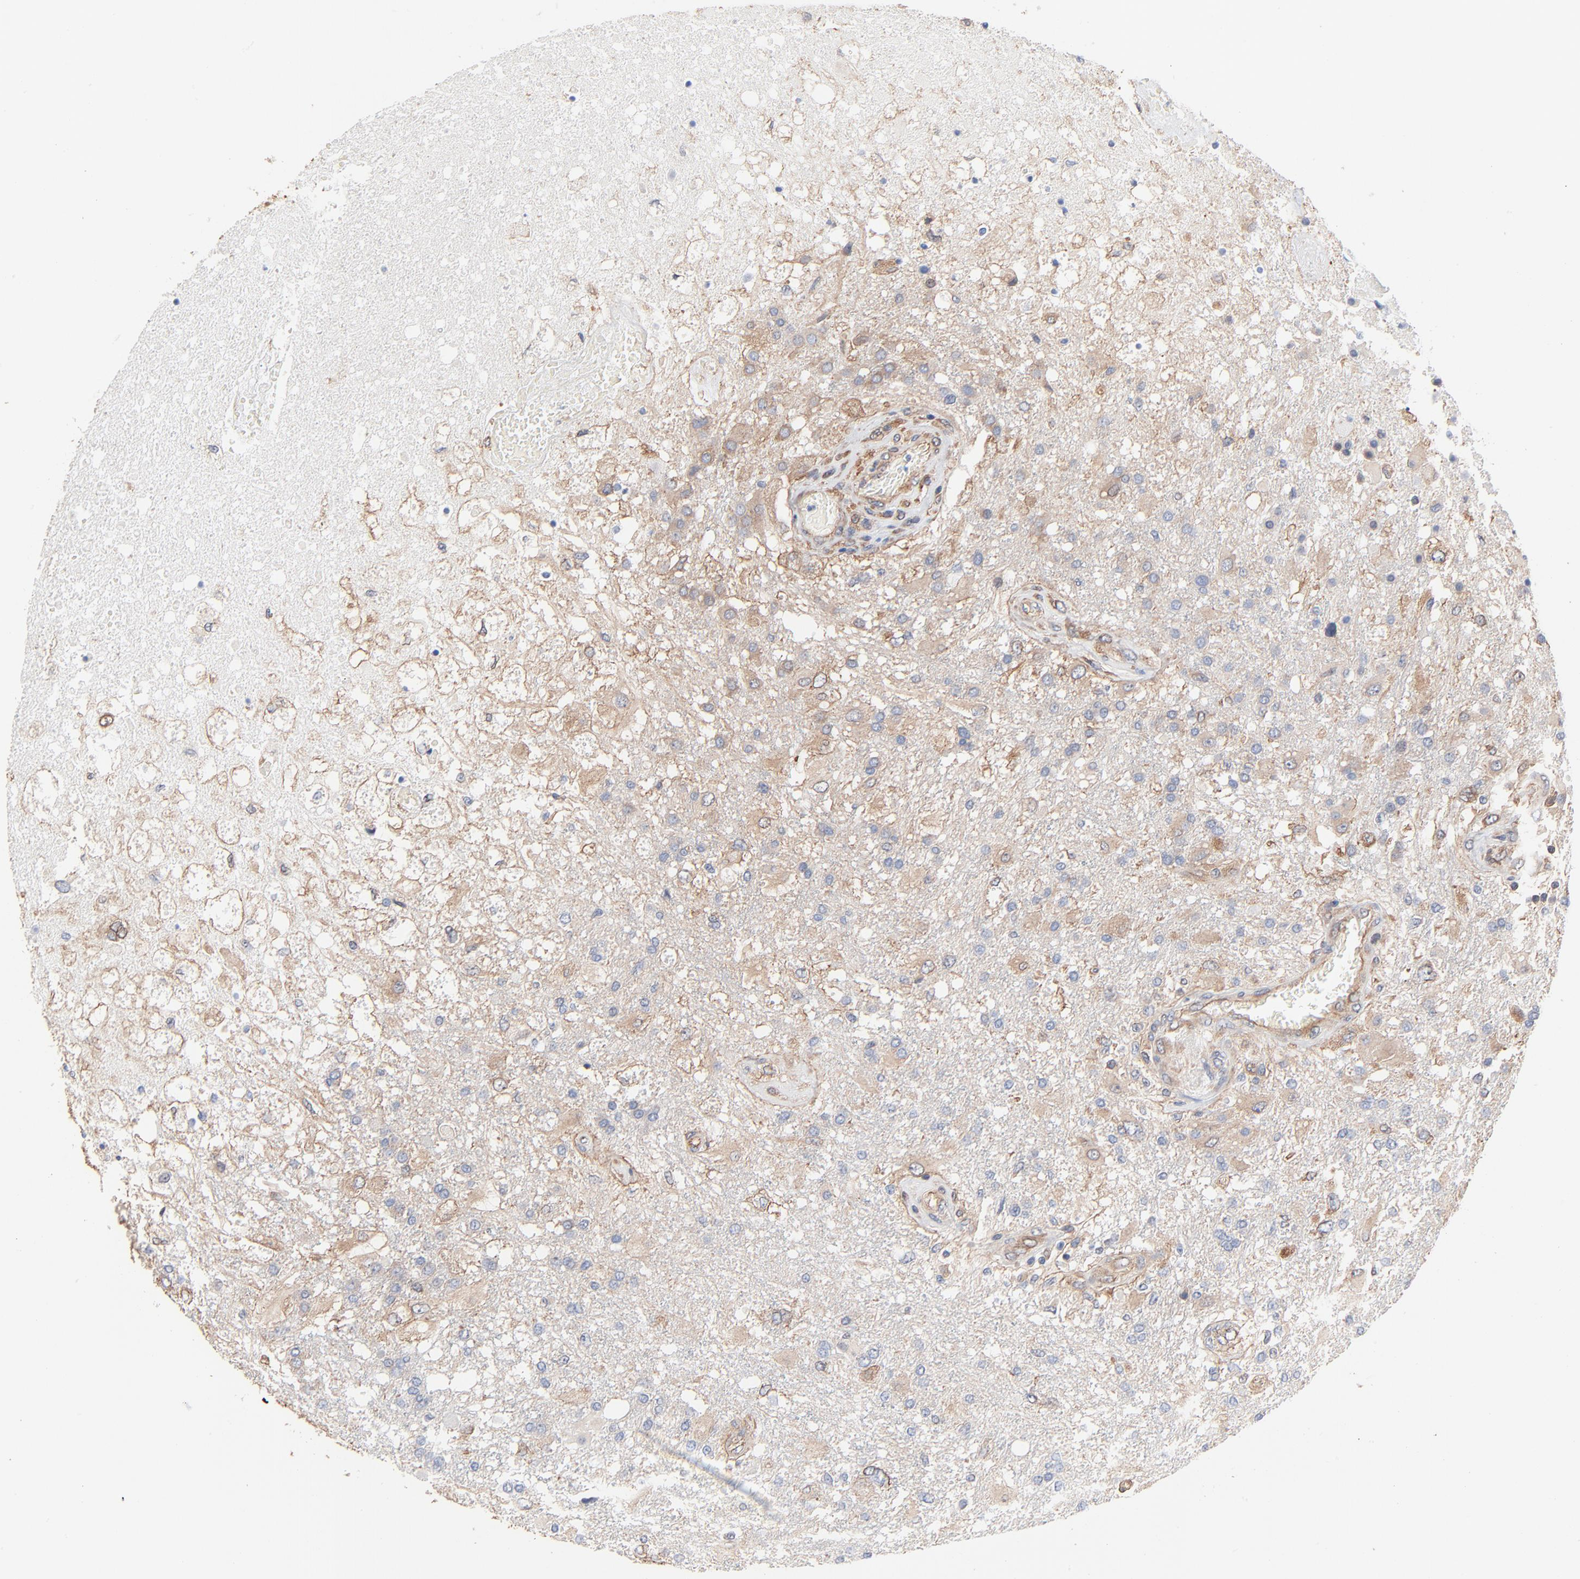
{"staining": {"intensity": "weak", "quantity": "25%-75%", "location": "cytoplasmic/membranous"}, "tissue": "glioma", "cell_type": "Tumor cells", "image_type": "cancer", "snomed": [{"axis": "morphology", "description": "Glioma, malignant, High grade"}, {"axis": "topography", "description": "Cerebral cortex"}], "caption": "Weak cytoplasmic/membranous staining is appreciated in approximately 25%-75% of tumor cells in glioma. (DAB (3,3'-diaminobenzidine) IHC, brown staining for protein, blue staining for nuclei).", "gene": "ABCD4", "patient": {"sex": "male", "age": 79}}